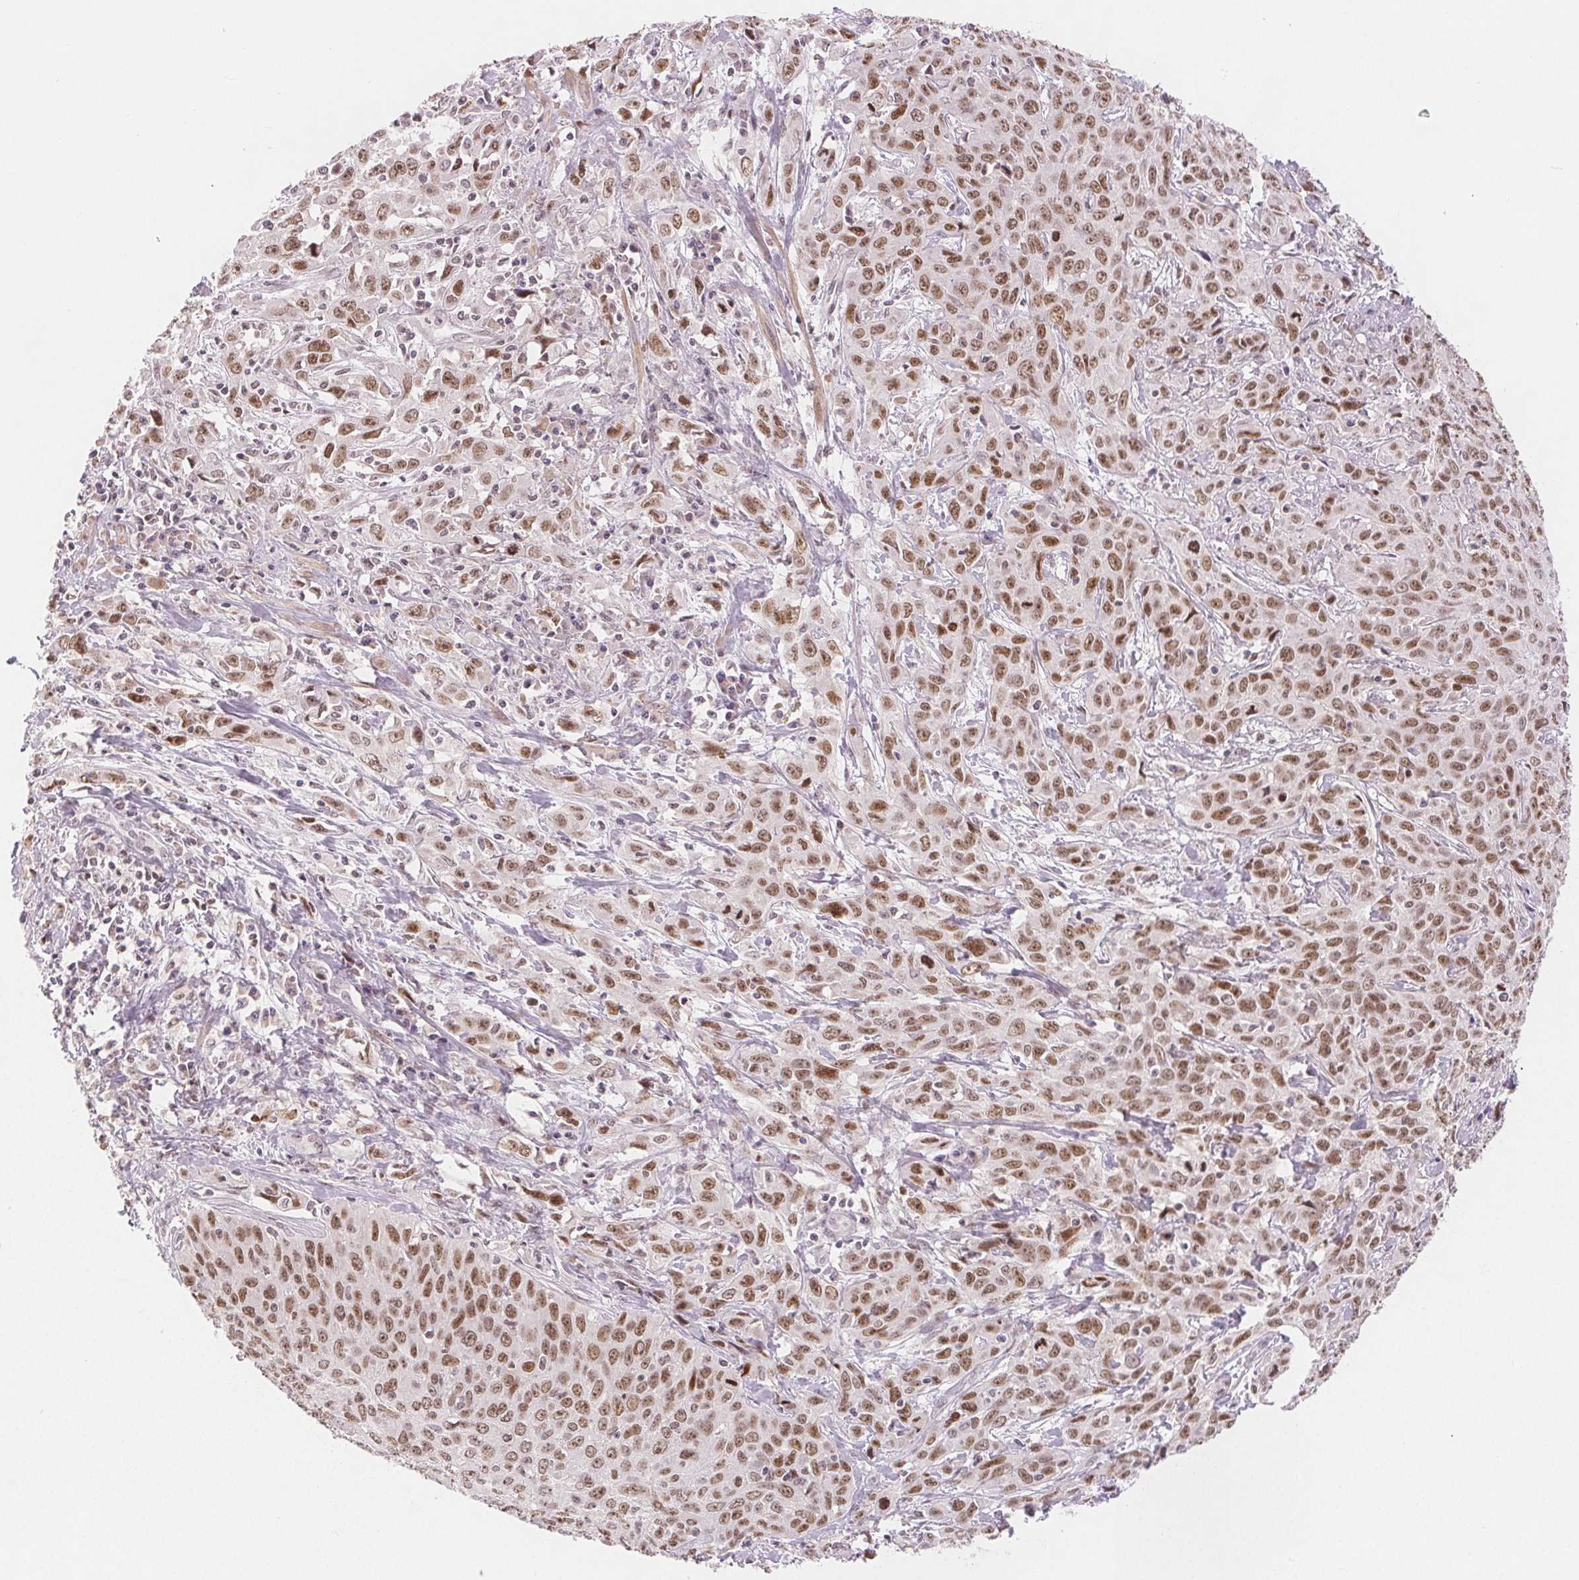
{"staining": {"intensity": "moderate", "quantity": ">75%", "location": "nuclear"}, "tissue": "cervical cancer", "cell_type": "Tumor cells", "image_type": "cancer", "snomed": [{"axis": "morphology", "description": "Squamous cell carcinoma, NOS"}, {"axis": "topography", "description": "Cervix"}], "caption": "Immunohistochemical staining of human squamous cell carcinoma (cervical) shows medium levels of moderate nuclear protein expression in approximately >75% of tumor cells. (DAB IHC with brightfield microscopy, high magnification).", "gene": "DEK", "patient": {"sex": "female", "age": 38}}